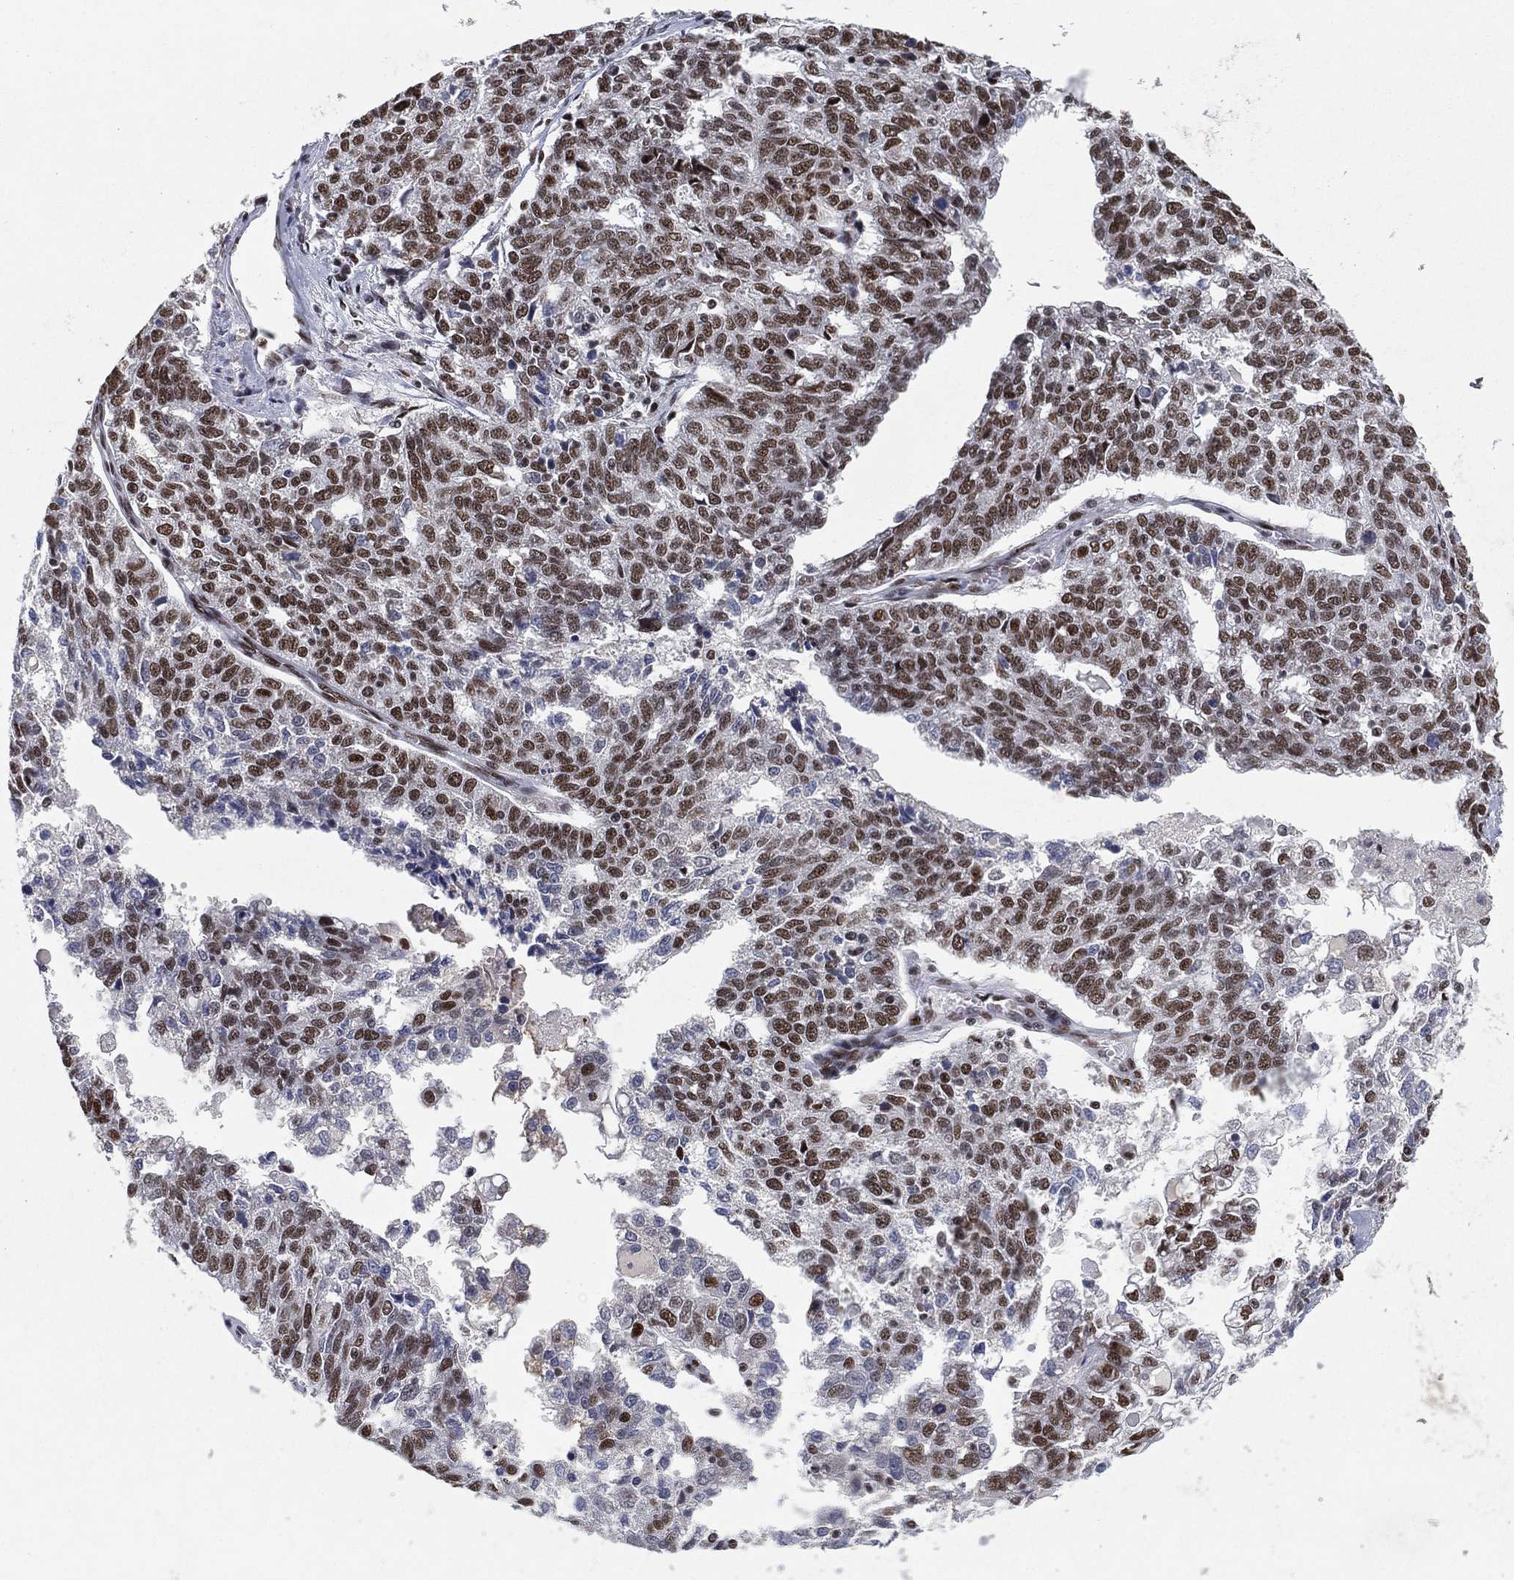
{"staining": {"intensity": "moderate", "quantity": ">75%", "location": "nuclear"}, "tissue": "ovarian cancer", "cell_type": "Tumor cells", "image_type": "cancer", "snomed": [{"axis": "morphology", "description": "Cystadenocarcinoma, serous, NOS"}, {"axis": "topography", "description": "Ovary"}], "caption": "DAB immunohistochemical staining of serous cystadenocarcinoma (ovarian) demonstrates moderate nuclear protein staining in approximately >75% of tumor cells. (DAB (3,3'-diaminobenzidine) IHC with brightfield microscopy, high magnification).", "gene": "DDX27", "patient": {"sex": "female", "age": 71}}